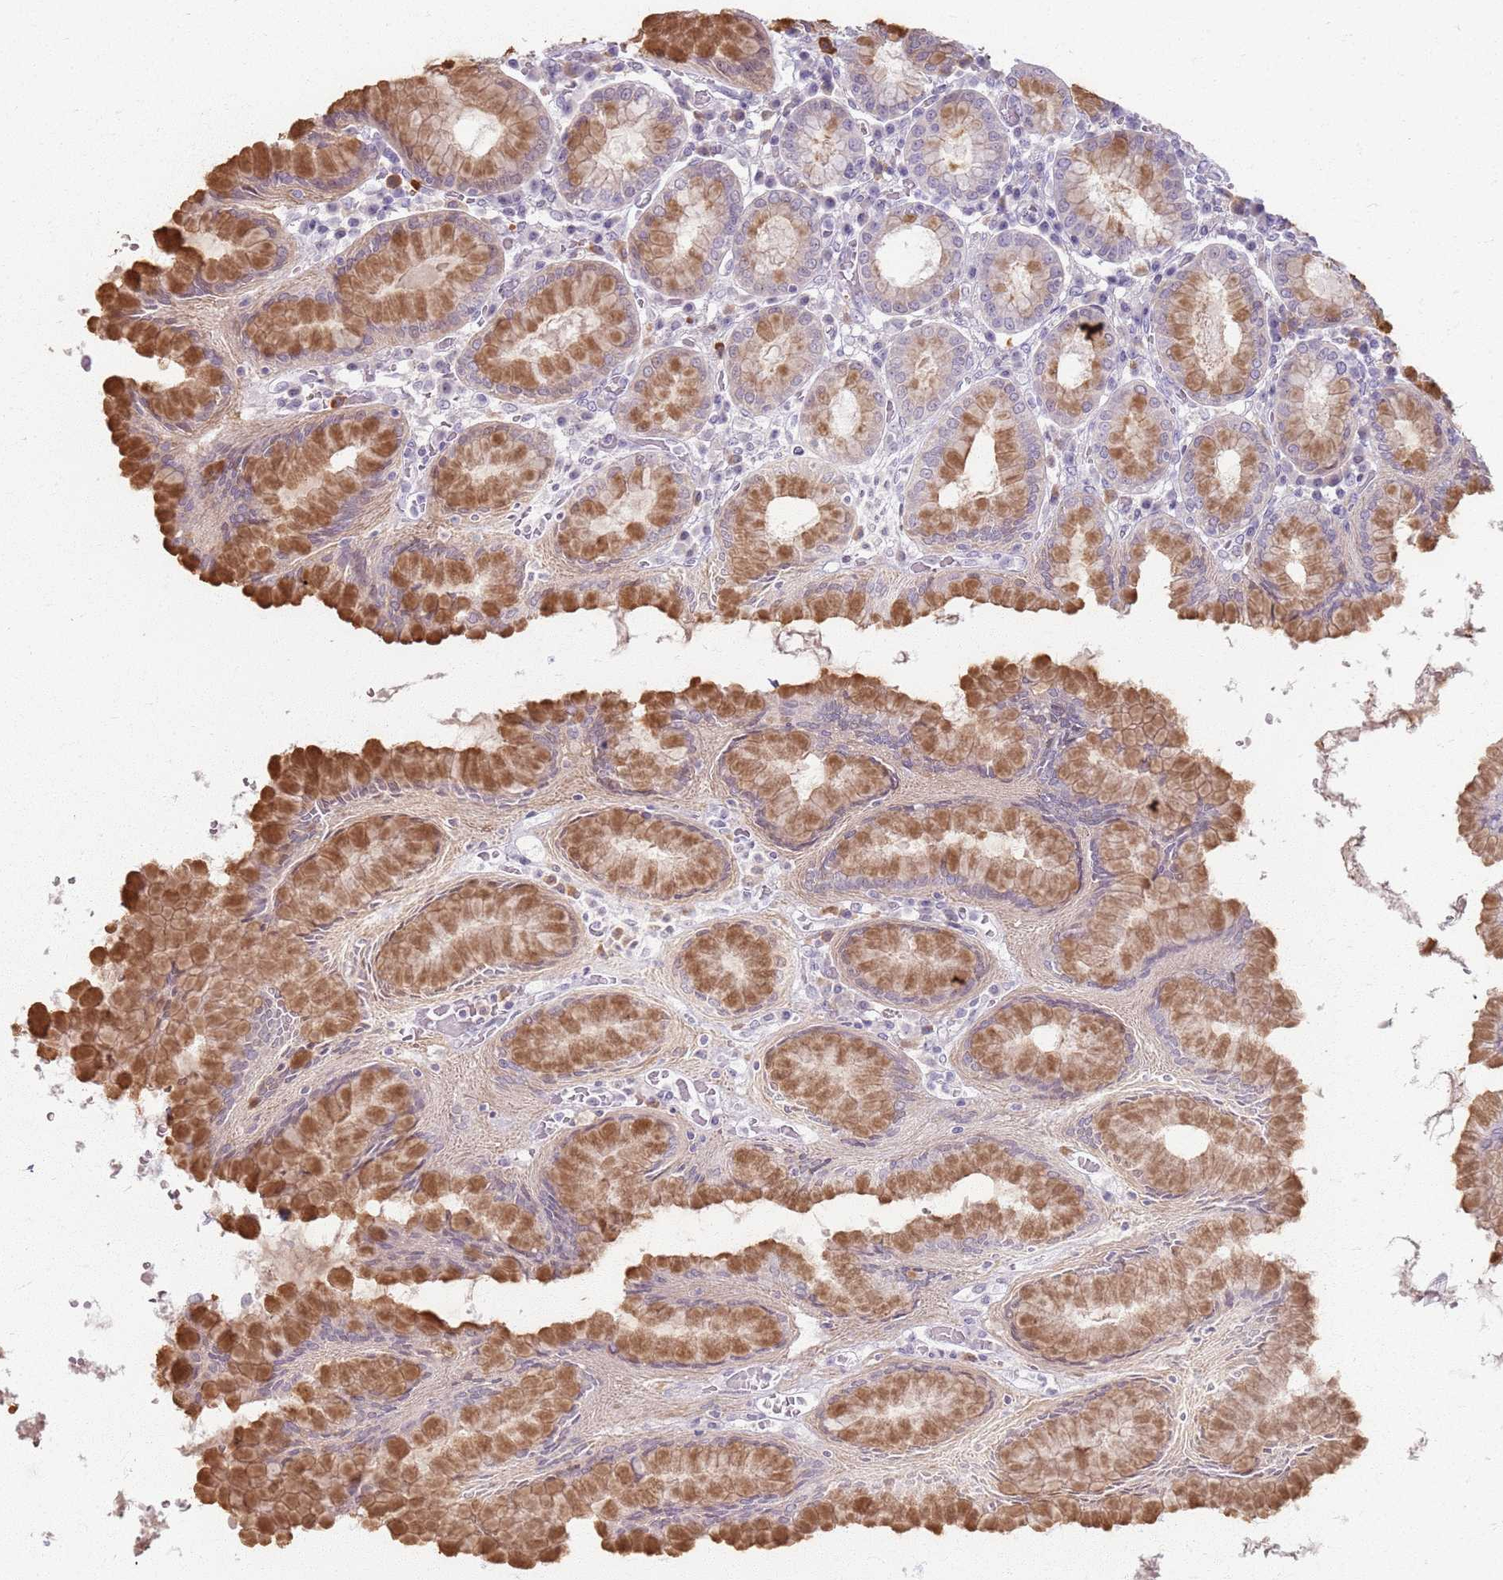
{"staining": {"intensity": "strong", "quantity": "25%-75%", "location": "cytoplasmic/membranous"}, "tissue": "stomach", "cell_type": "Glandular cells", "image_type": "normal", "snomed": [{"axis": "morphology", "description": "Normal tissue, NOS"}, {"axis": "topography", "description": "Stomach"}, {"axis": "topography", "description": "Stomach, lower"}], "caption": "Immunohistochemistry photomicrograph of unremarkable stomach: stomach stained using immunohistochemistry (IHC) demonstrates high levels of strong protein expression localized specifically in the cytoplasmic/membranous of glandular cells, appearing as a cytoplasmic/membranous brown color.", "gene": "CRIPT", "patient": {"sex": "female", "age": 56}}